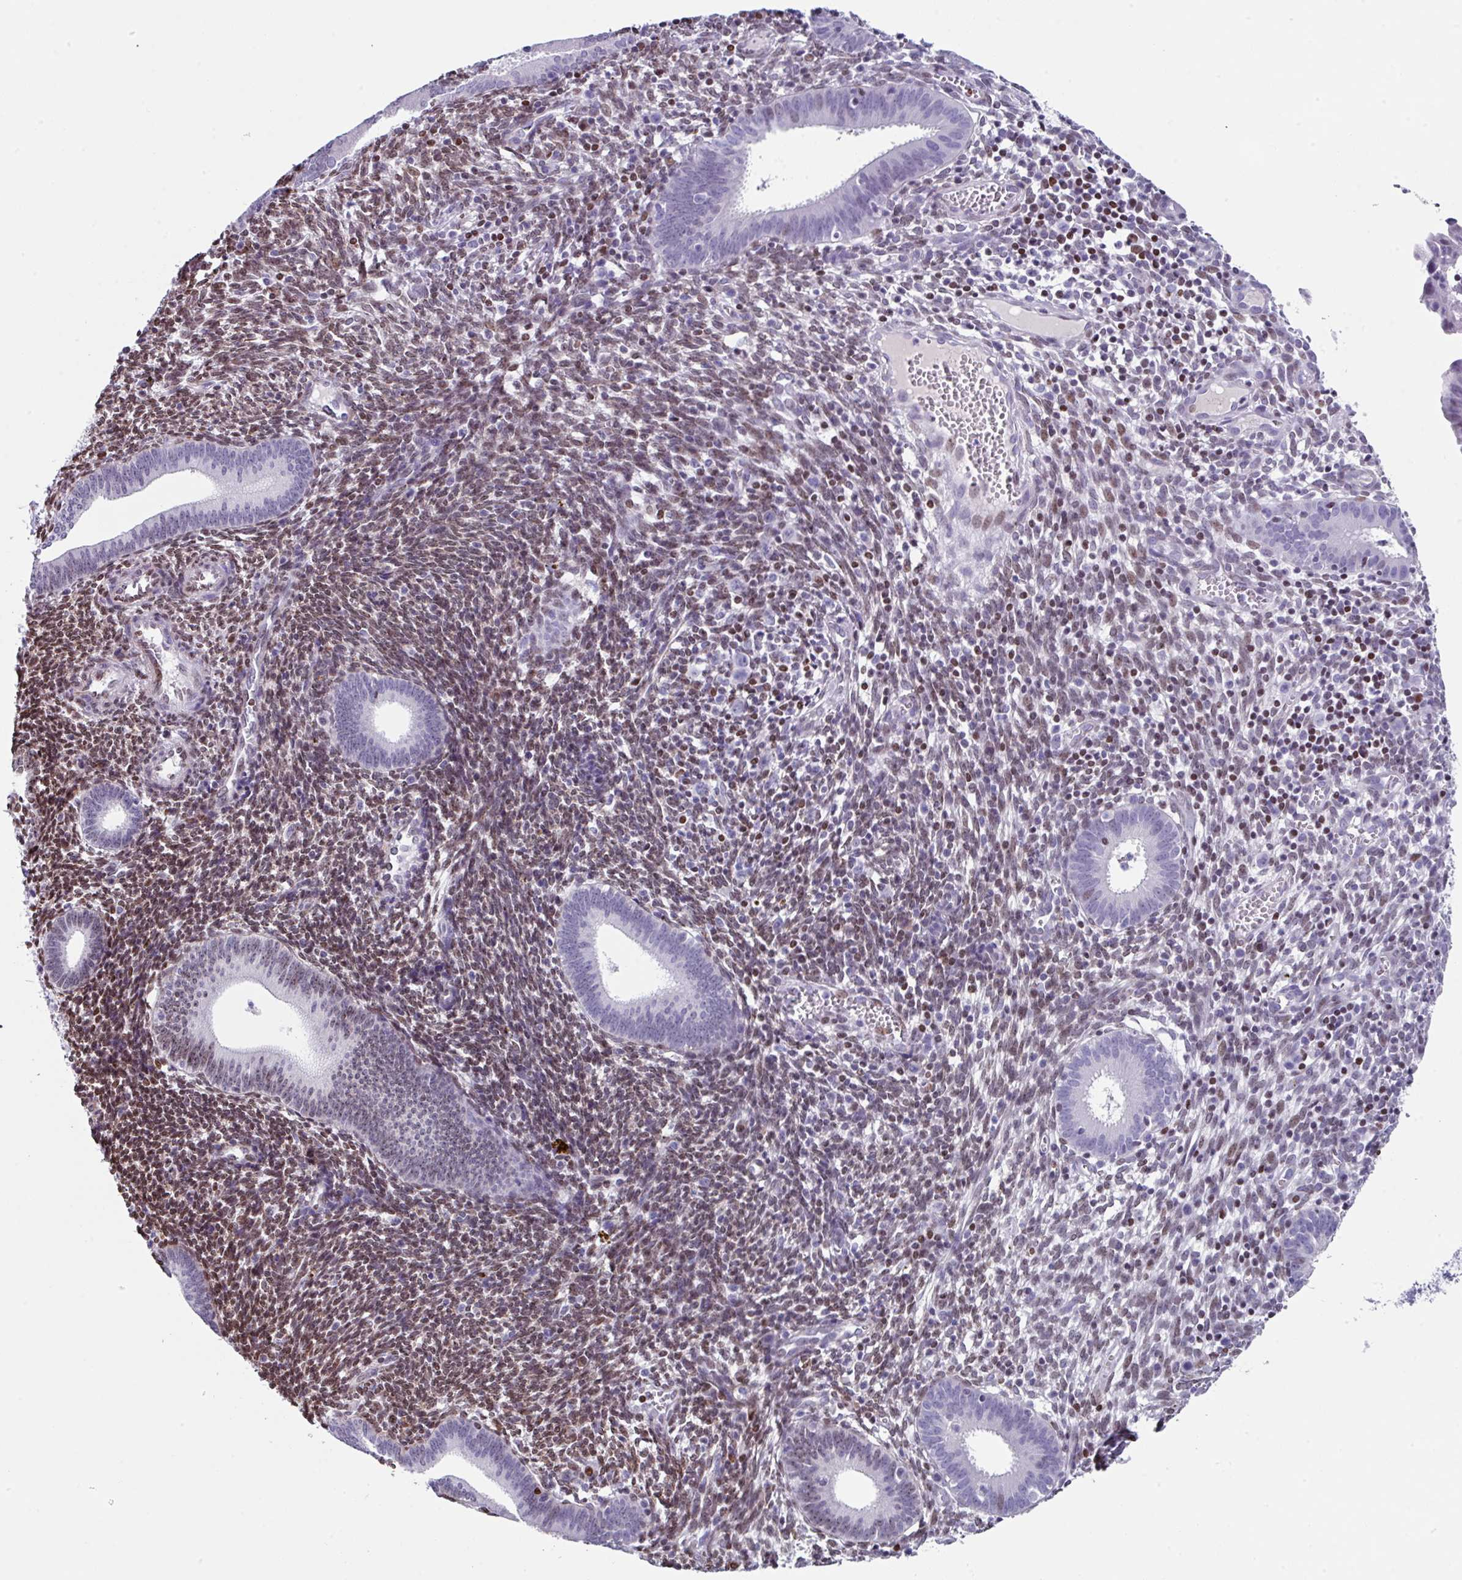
{"staining": {"intensity": "moderate", "quantity": "25%-75%", "location": "nuclear"}, "tissue": "endometrium", "cell_type": "Cells in endometrial stroma", "image_type": "normal", "snomed": [{"axis": "morphology", "description": "Normal tissue, NOS"}, {"axis": "topography", "description": "Endometrium"}], "caption": "Moderate nuclear protein positivity is identified in approximately 25%-75% of cells in endometrial stroma in endometrium.", "gene": "TCF3", "patient": {"sex": "female", "age": 41}}